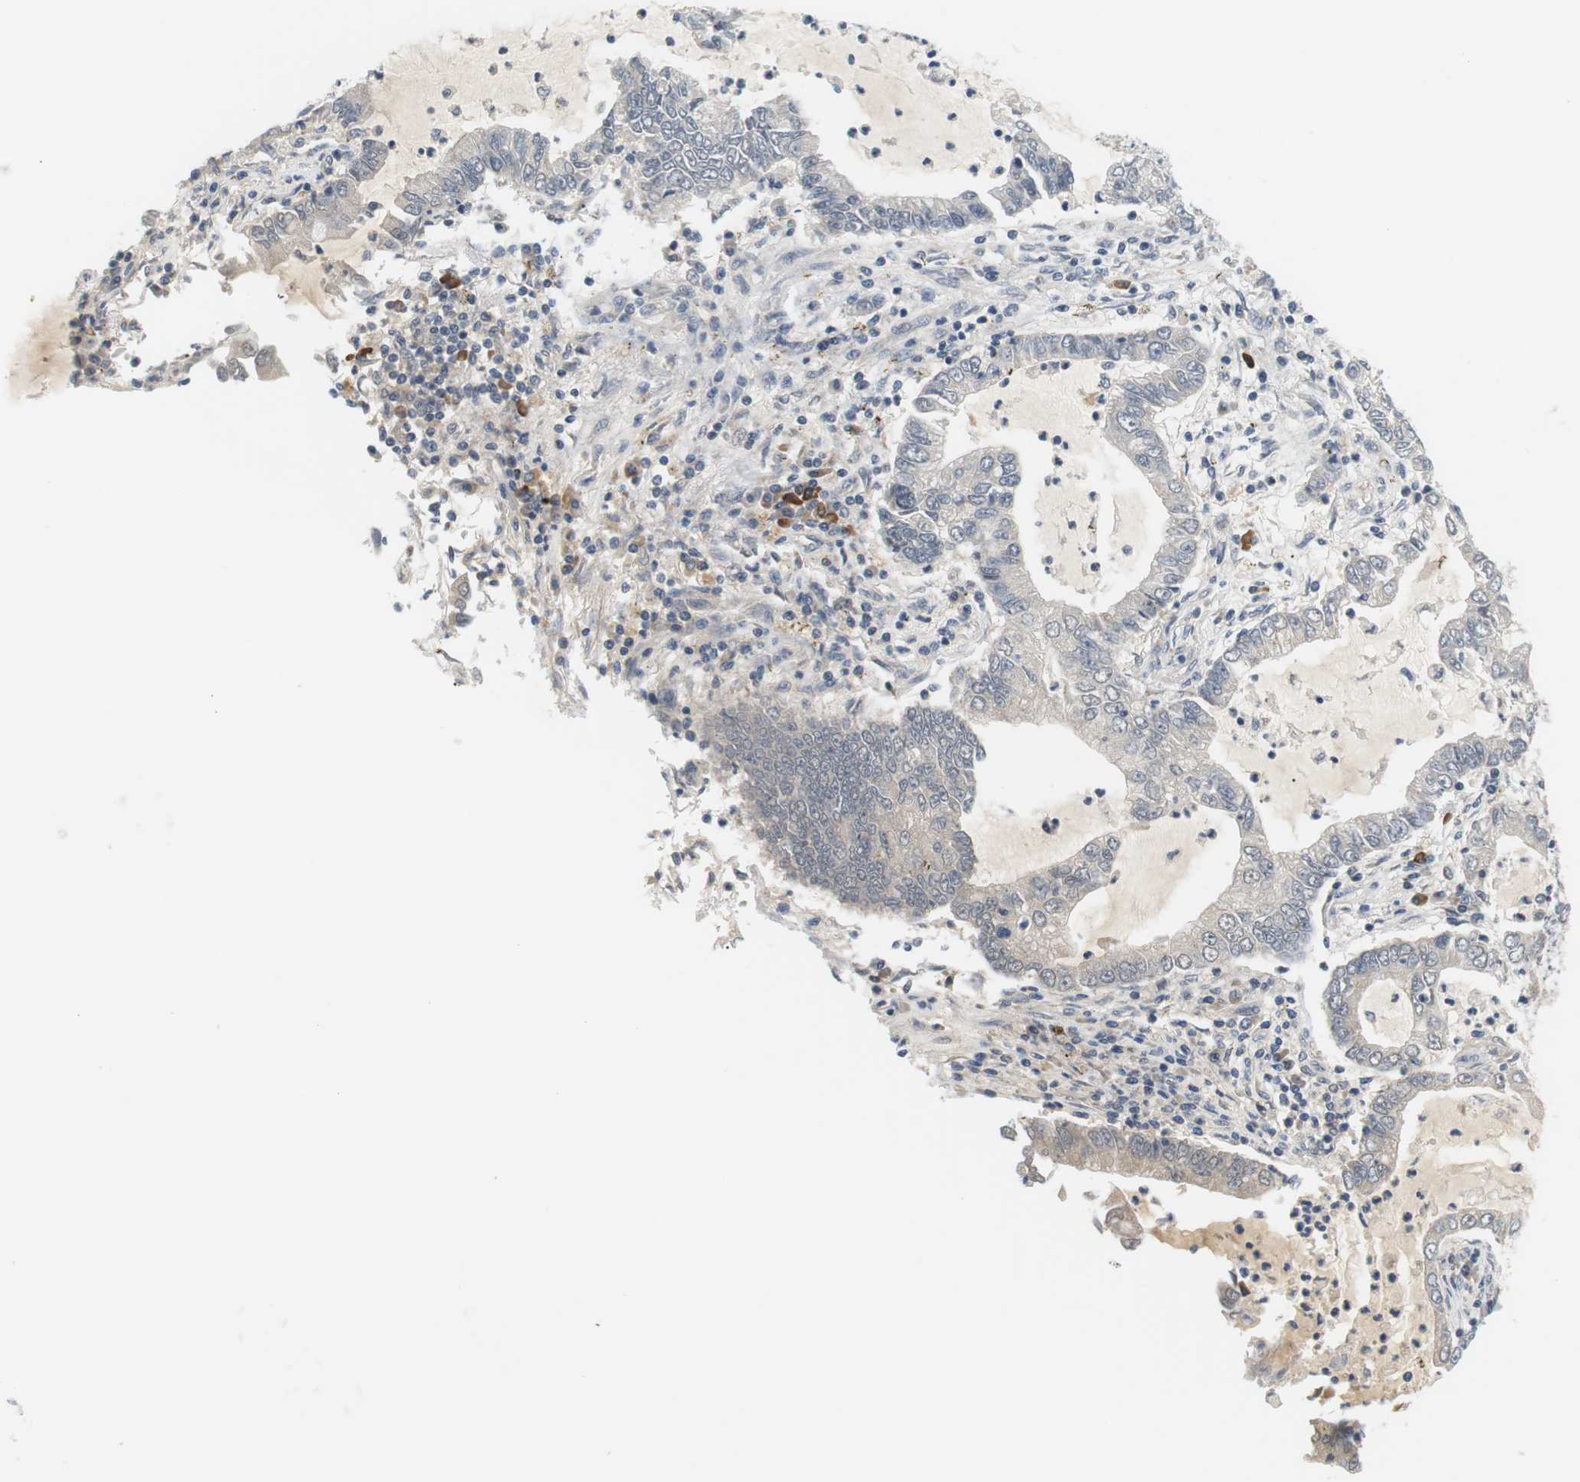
{"staining": {"intensity": "moderate", "quantity": "<25%", "location": "cytoplasmic/membranous"}, "tissue": "lung cancer", "cell_type": "Tumor cells", "image_type": "cancer", "snomed": [{"axis": "morphology", "description": "Adenocarcinoma, NOS"}, {"axis": "topography", "description": "Lung"}], "caption": "Approximately <25% of tumor cells in human lung adenocarcinoma demonstrate moderate cytoplasmic/membranous protein staining as visualized by brown immunohistochemical staining.", "gene": "EVA1C", "patient": {"sex": "female", "age": 51}}